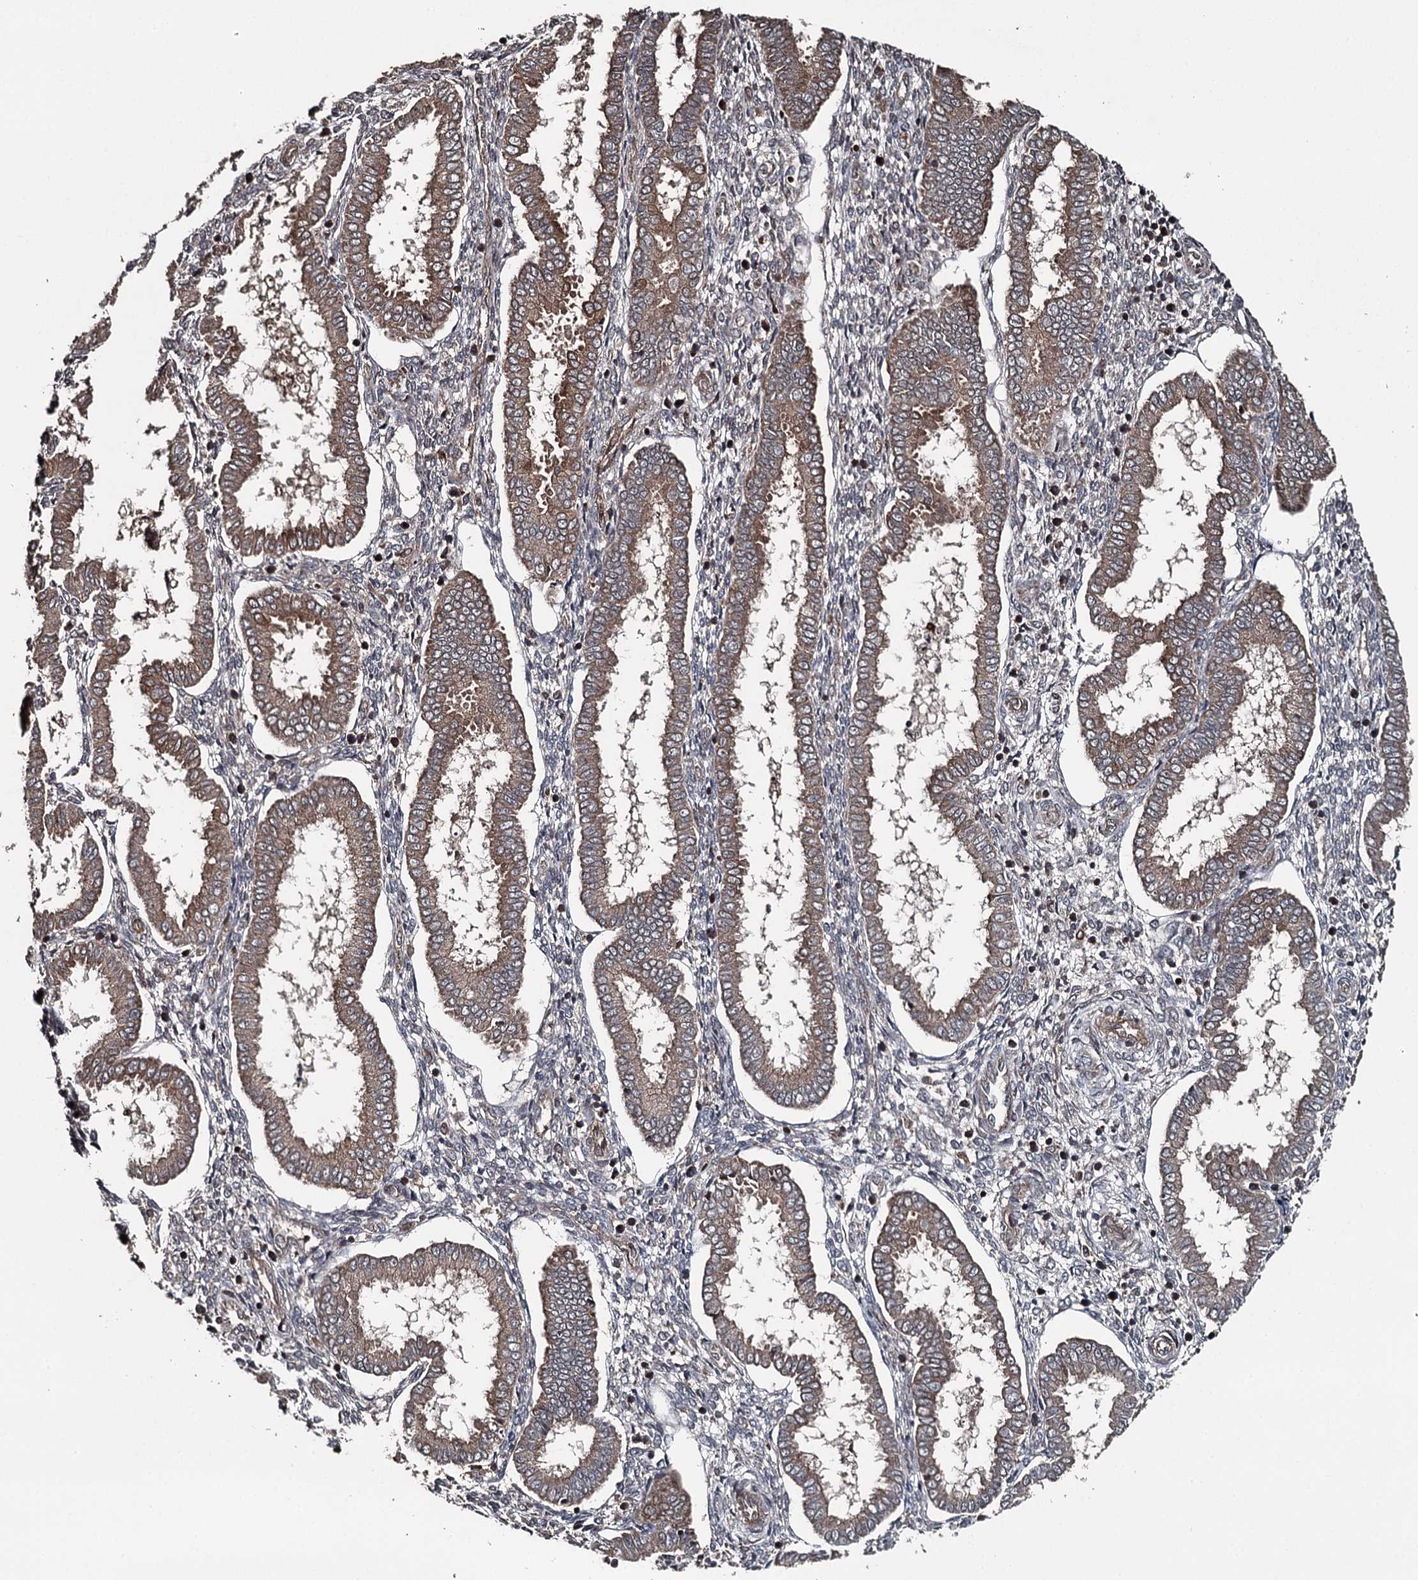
{"staining": {"intensity": "weak", "quantity": "25%-75%", "location": "cytoplasmic/membranous"}, "tissue": "endometrium", "cell_type": "Cells in endometrial stroma", "image_type": "normal", "snomed": [{"axis": "morphology", "description": "Normal tissue, NOS"}, {"axis": "topography", "description": "Endometrium"}], "caption": "Normal endometrium demonstrates weak cytoplasmic/membranous expression in about 25%-75% of cells in endometrial stroma (brown staining indicates protein expression, while blue staining denotes nuclei)..", "gene": "RAB21", "patient": {"sex": "female", "age": 24}}